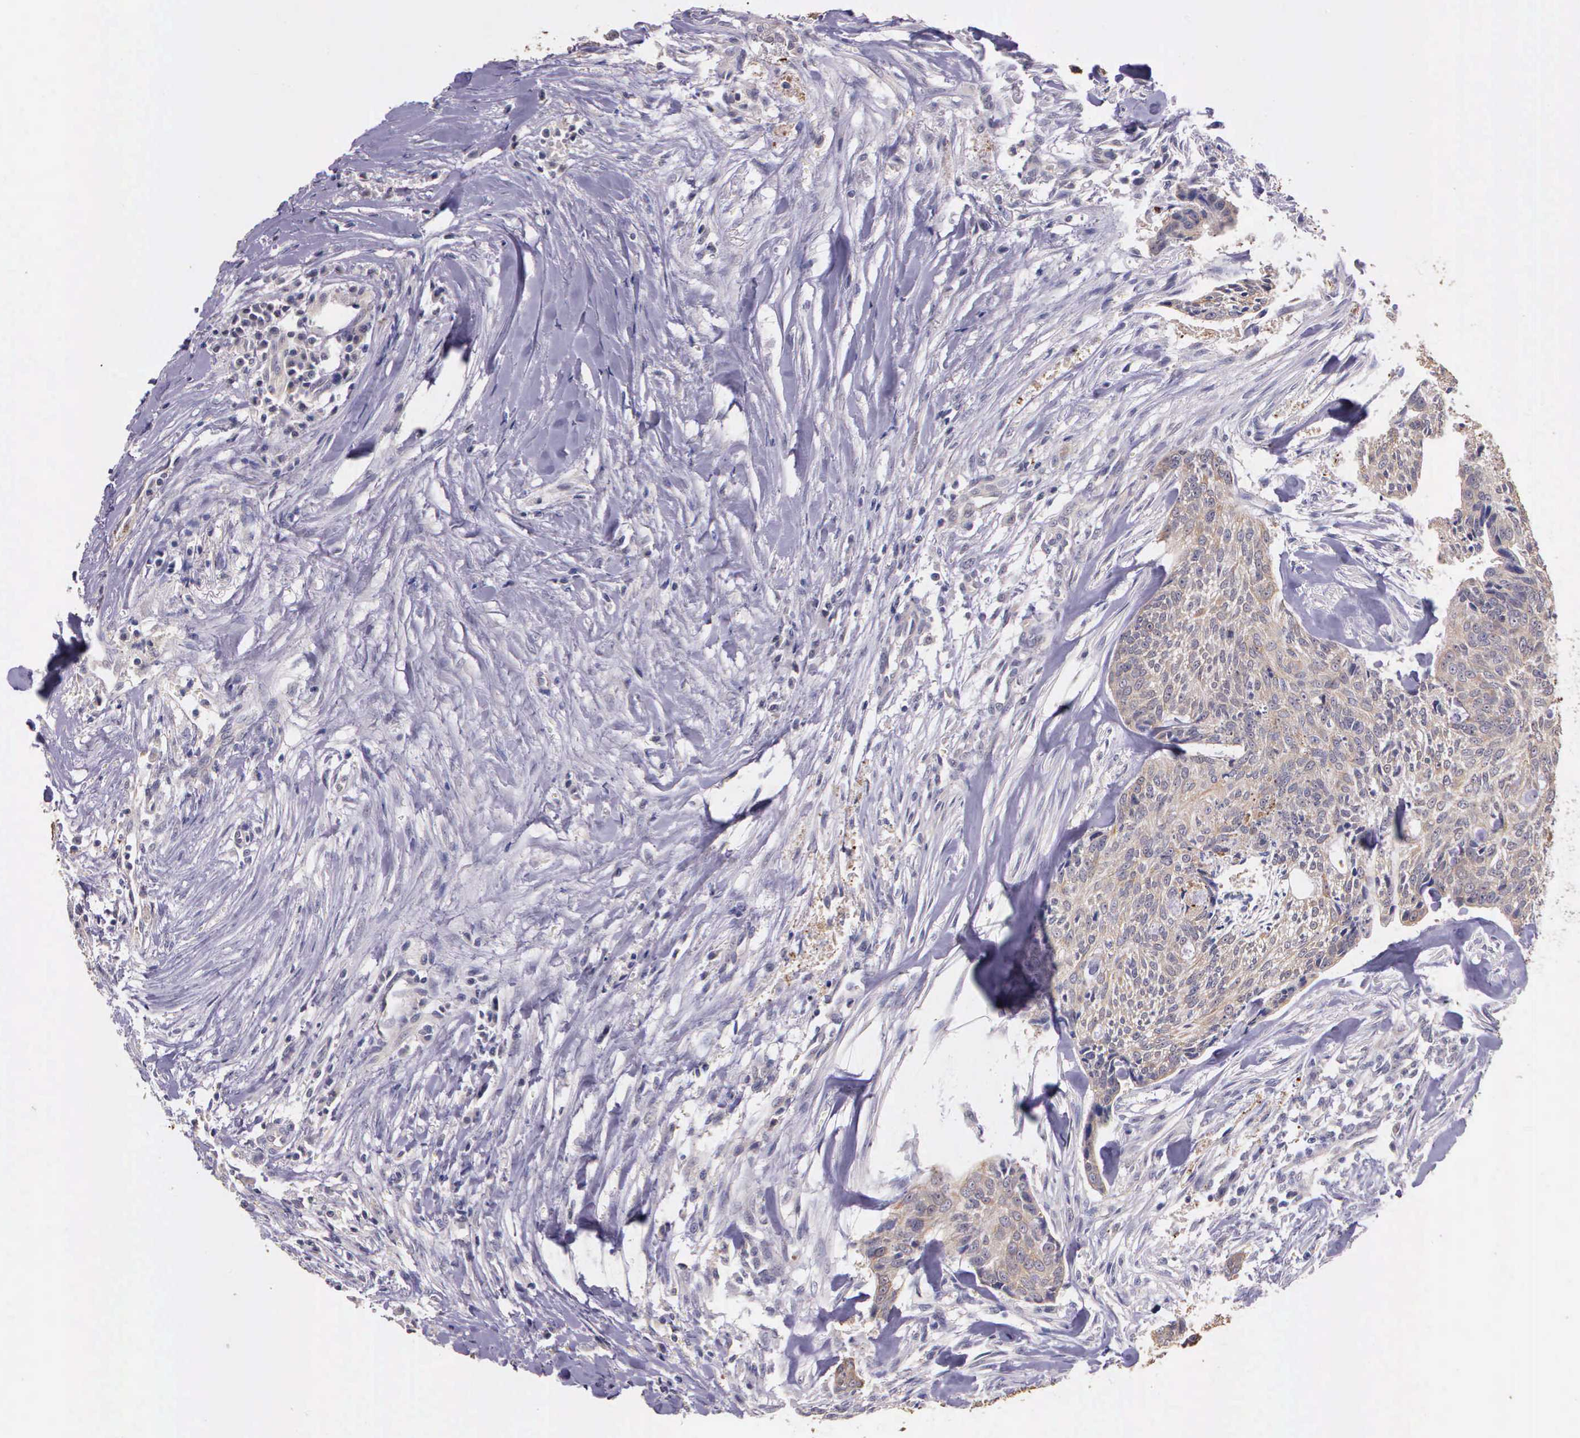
{"staining": {"intensity": "weak", "quantity": ">75%", "location": "cytoplasmic/membranous"}, "tissue": "head and neck cancer", "cell_type": "Tumor cells", "image_type": "cancer", "snomed": [{"axis": "morphology", "description": "Squamous cell carcinoma, NOS"}, {"axis": "topography", "description": "Salivary gland"}, {"axis": "topography", "description": "Head-Neck"}], "caption": "Immunohistochemistry histopathology image of neoplastic tissue: human head and neck squamous cell carcinoma stained using IHC demonstrates low levels of weak protein expression localized specifically in the cytoplasmic/membranous of tumor cells, appearing as a cytoplasmic/membranous brown color.", "gene": "IGBP1", "patient": {"sex": "male", "age": 70}}